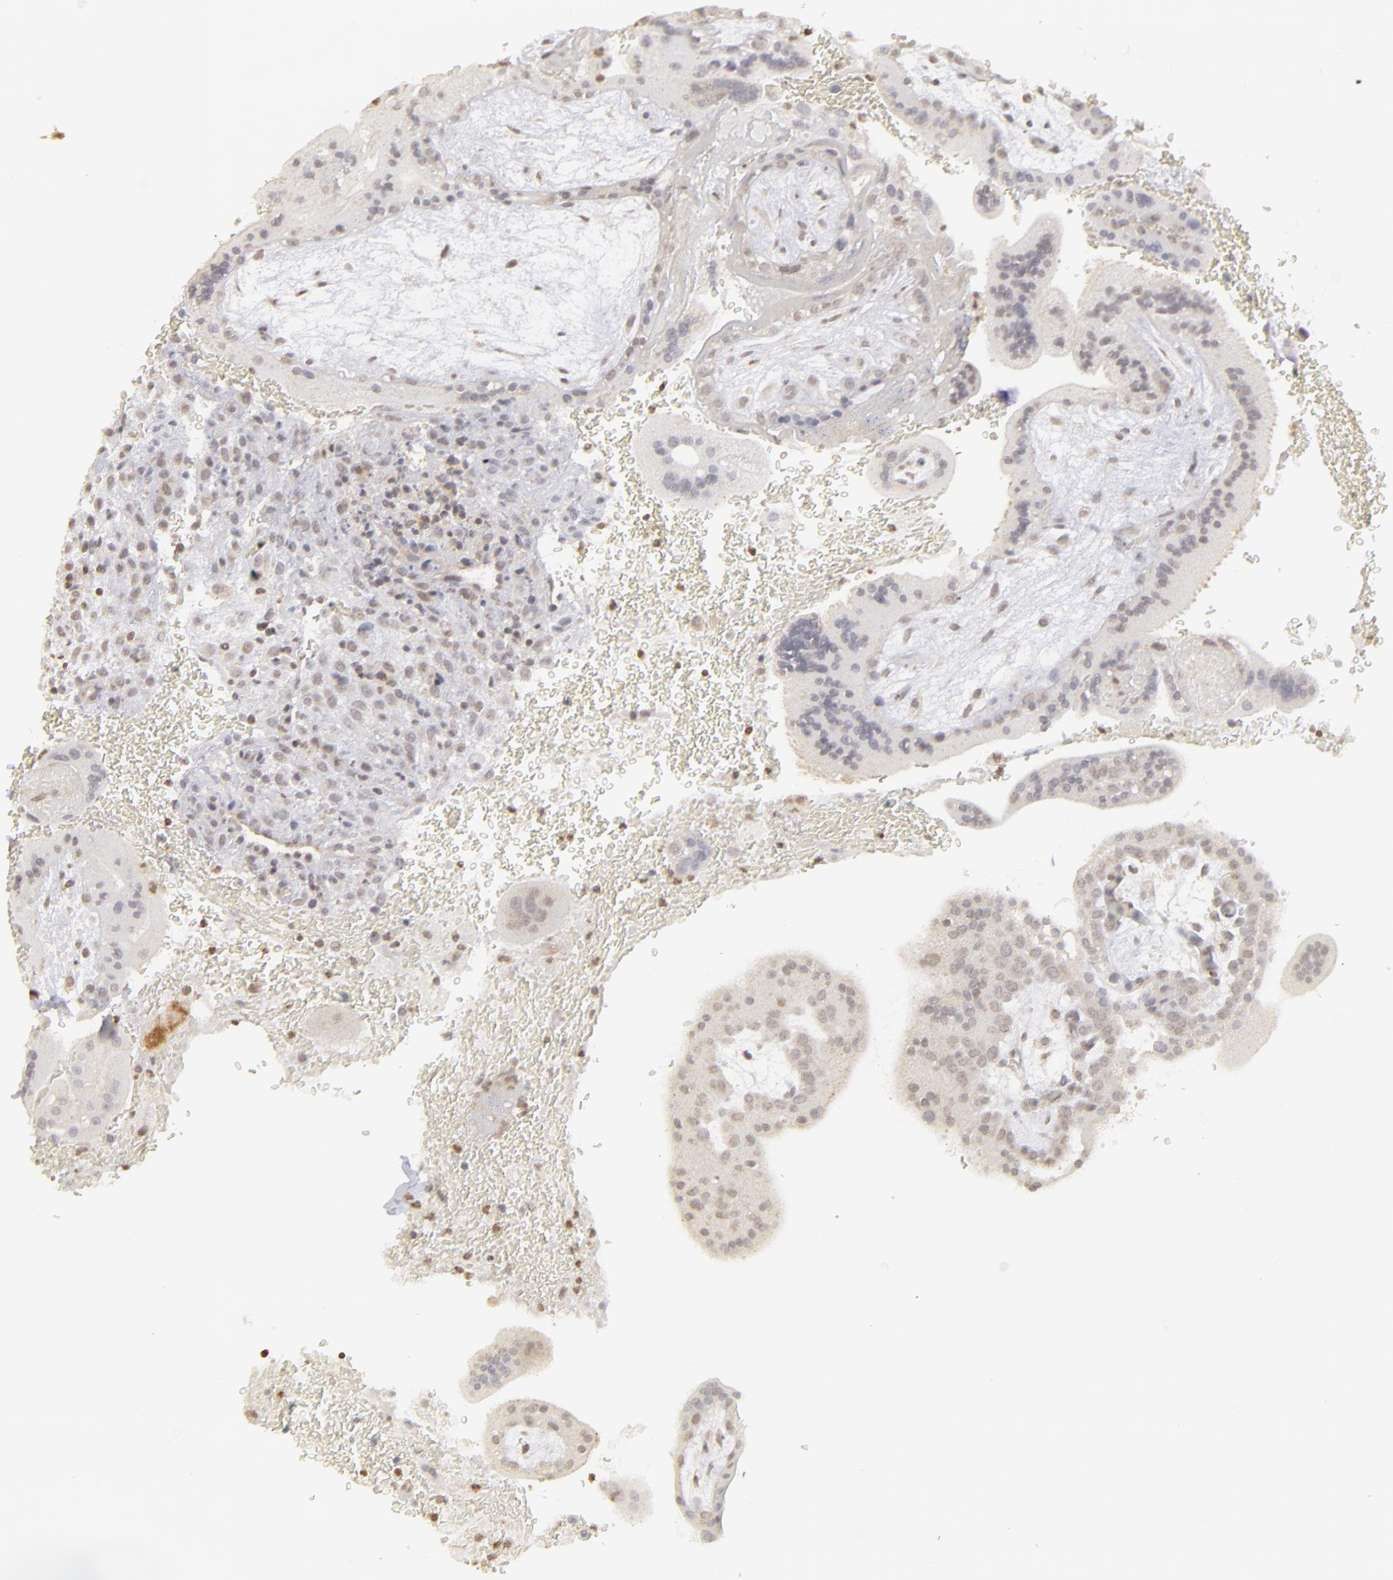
{"staining": {"intensity": "weak", "quantity": "25%-75%", "location": "nuclear"}, "tissue": "placenta", "cell_type": "Decidual cells", "image_type": "normal", "snomed": [{"axis": "morphology", "description": "Normal tissue, NOS"}, {"axis": "topography", "description": "Placenta"}], "caption": "Decidual cells exhibit weak nuclear expression in approximately 25%-75% of cells in normal placenta.", "gene": "CLDN2", "patient": {"sex": "female", "age": 35}}